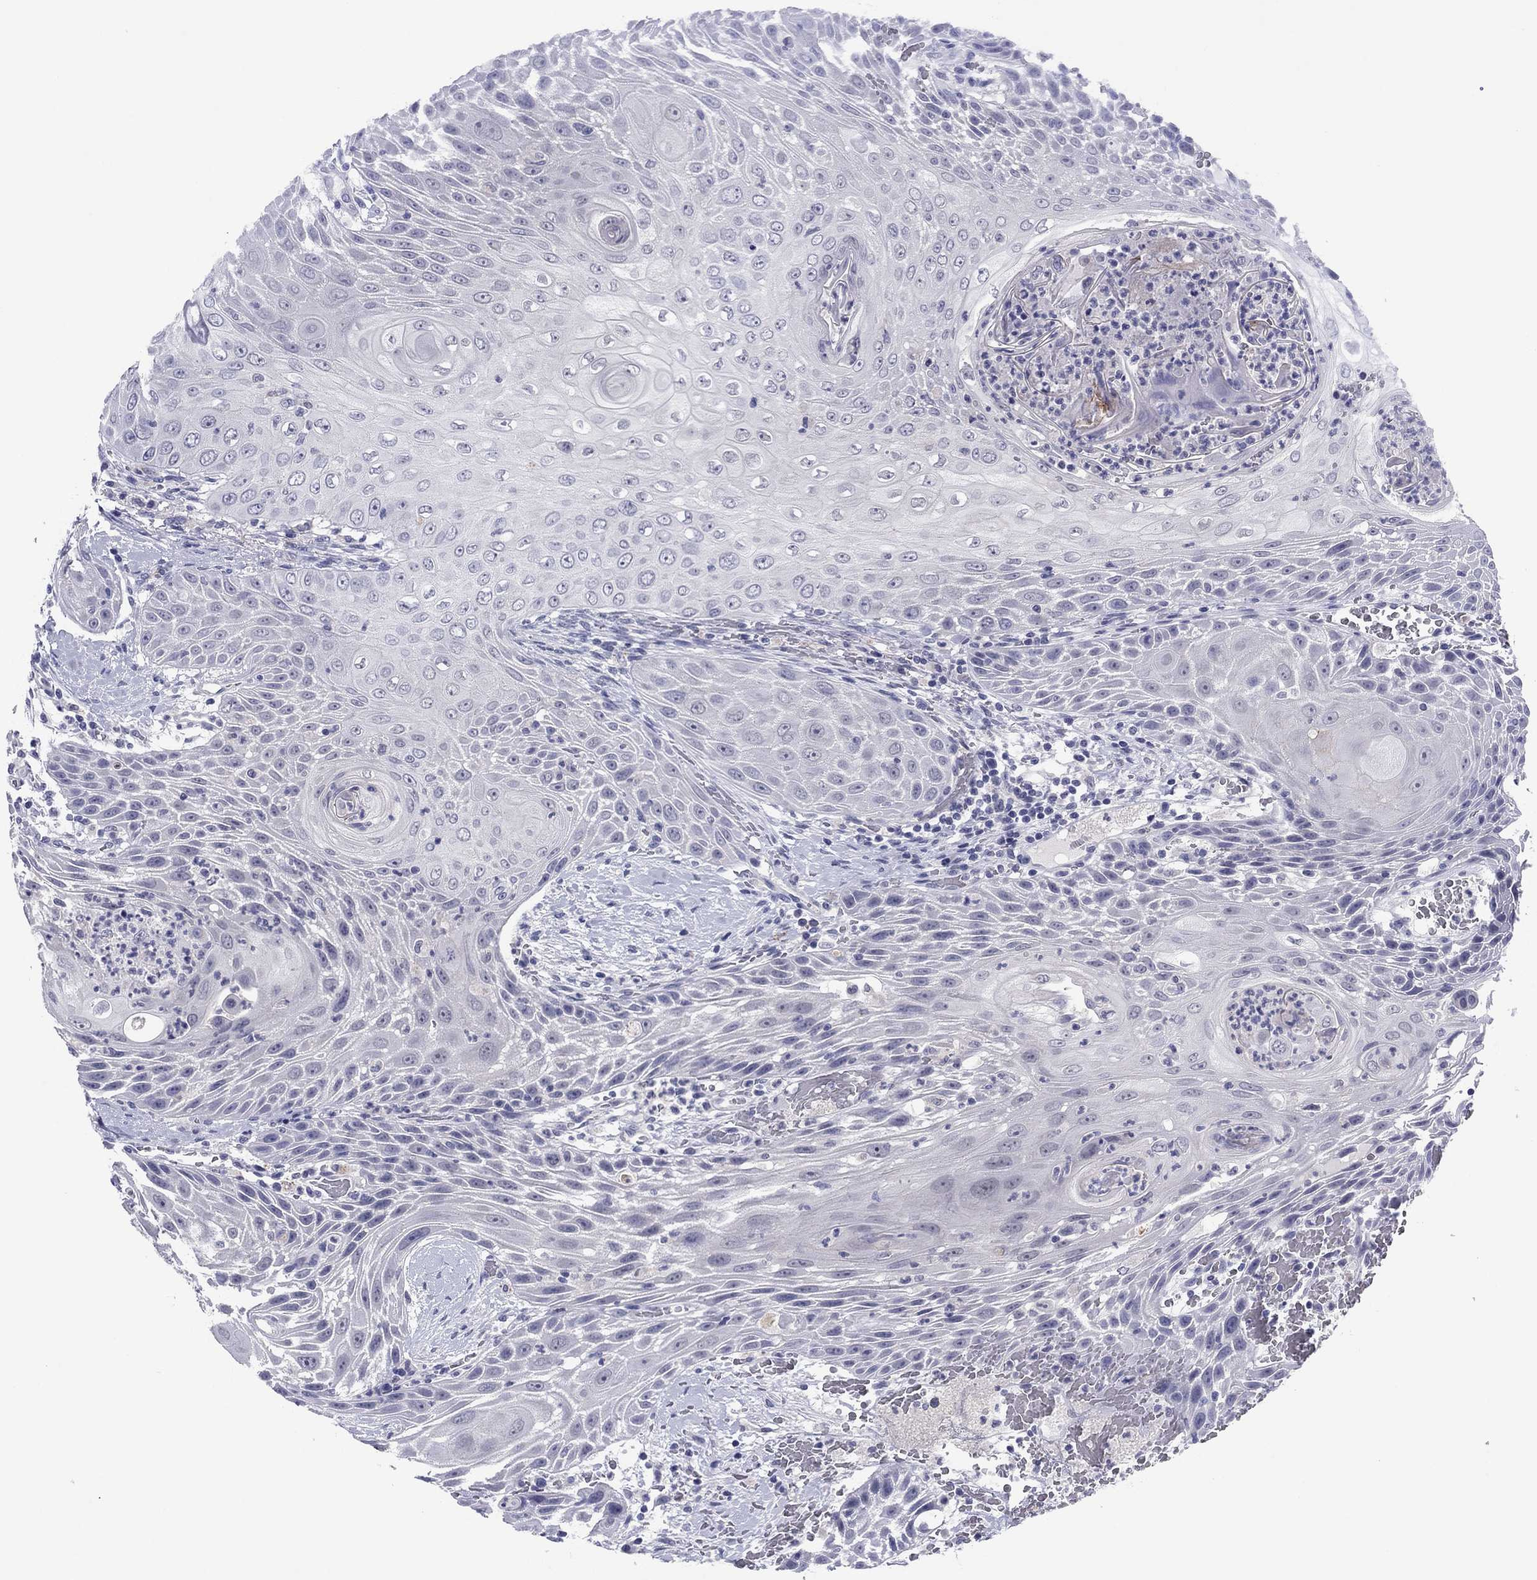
{"staining": {"intensity": "negative", "quantity": "none", "location": "none"}, "tissue": "head and neck cancer", "cell_type": "Tumor cells", "image_type": "cancer", "snomed": [{"axis": "morphology", "description": "Squamous cell carcinoma, NOS"}, {"axis": "topography", "description": "Head-Neck"}], "caption": "The immunohistochemistry (IHC) micrograph has no significant positivity in tumor cells of head and neck cancer (squamous cell carcinoma) tissue. Brightfield microscopy of immunohistochemistry (IHC) stained with DAB (3,3'-diaminobenzidine) (brown) and hematoxylin (blue), captured at high magnification.", "gene": "TCFL5", "patient": {"sex": "male", "age": 69}}